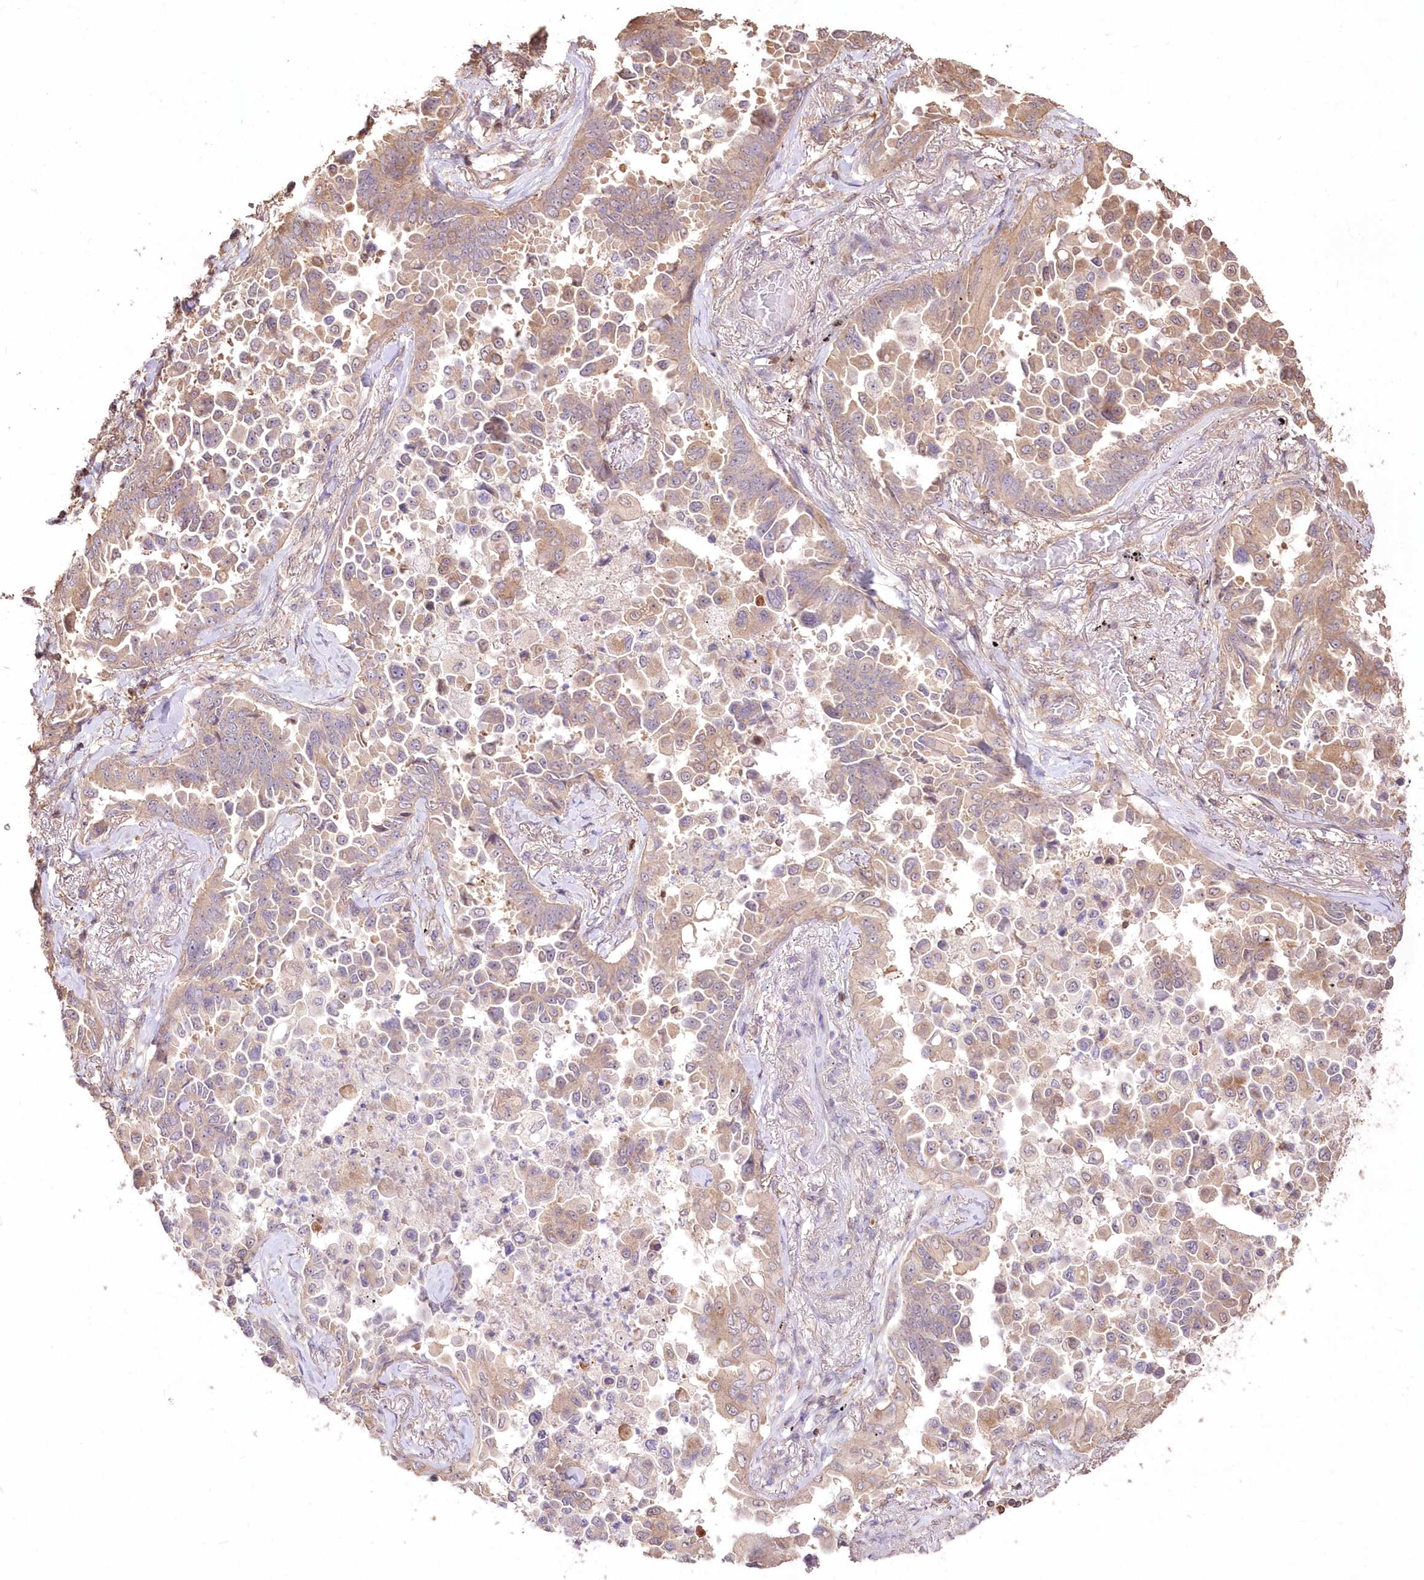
{"staining": {"intensity": "weak", "quantity": "25%-75%", "location": "cytoplasmic/membranous"}, "tissue": "lung cancer", "cell_type": "Tumor cells", "image_type": "cancer", "snomed": [{"axis": "morphology", "description": "Adenocarcinoma, NOS"}, {"axis": "topography", "description": "Lung"}], "caption": "This photomicrograph displays immunohistochemistry staining of lung adenocarcinoma, with low weak cytoplasmic/membranous positivity in approximately 25%-75% of tumor cells.", "gene": "STK17B", "patient": {"sex": "female", "age": 67}}